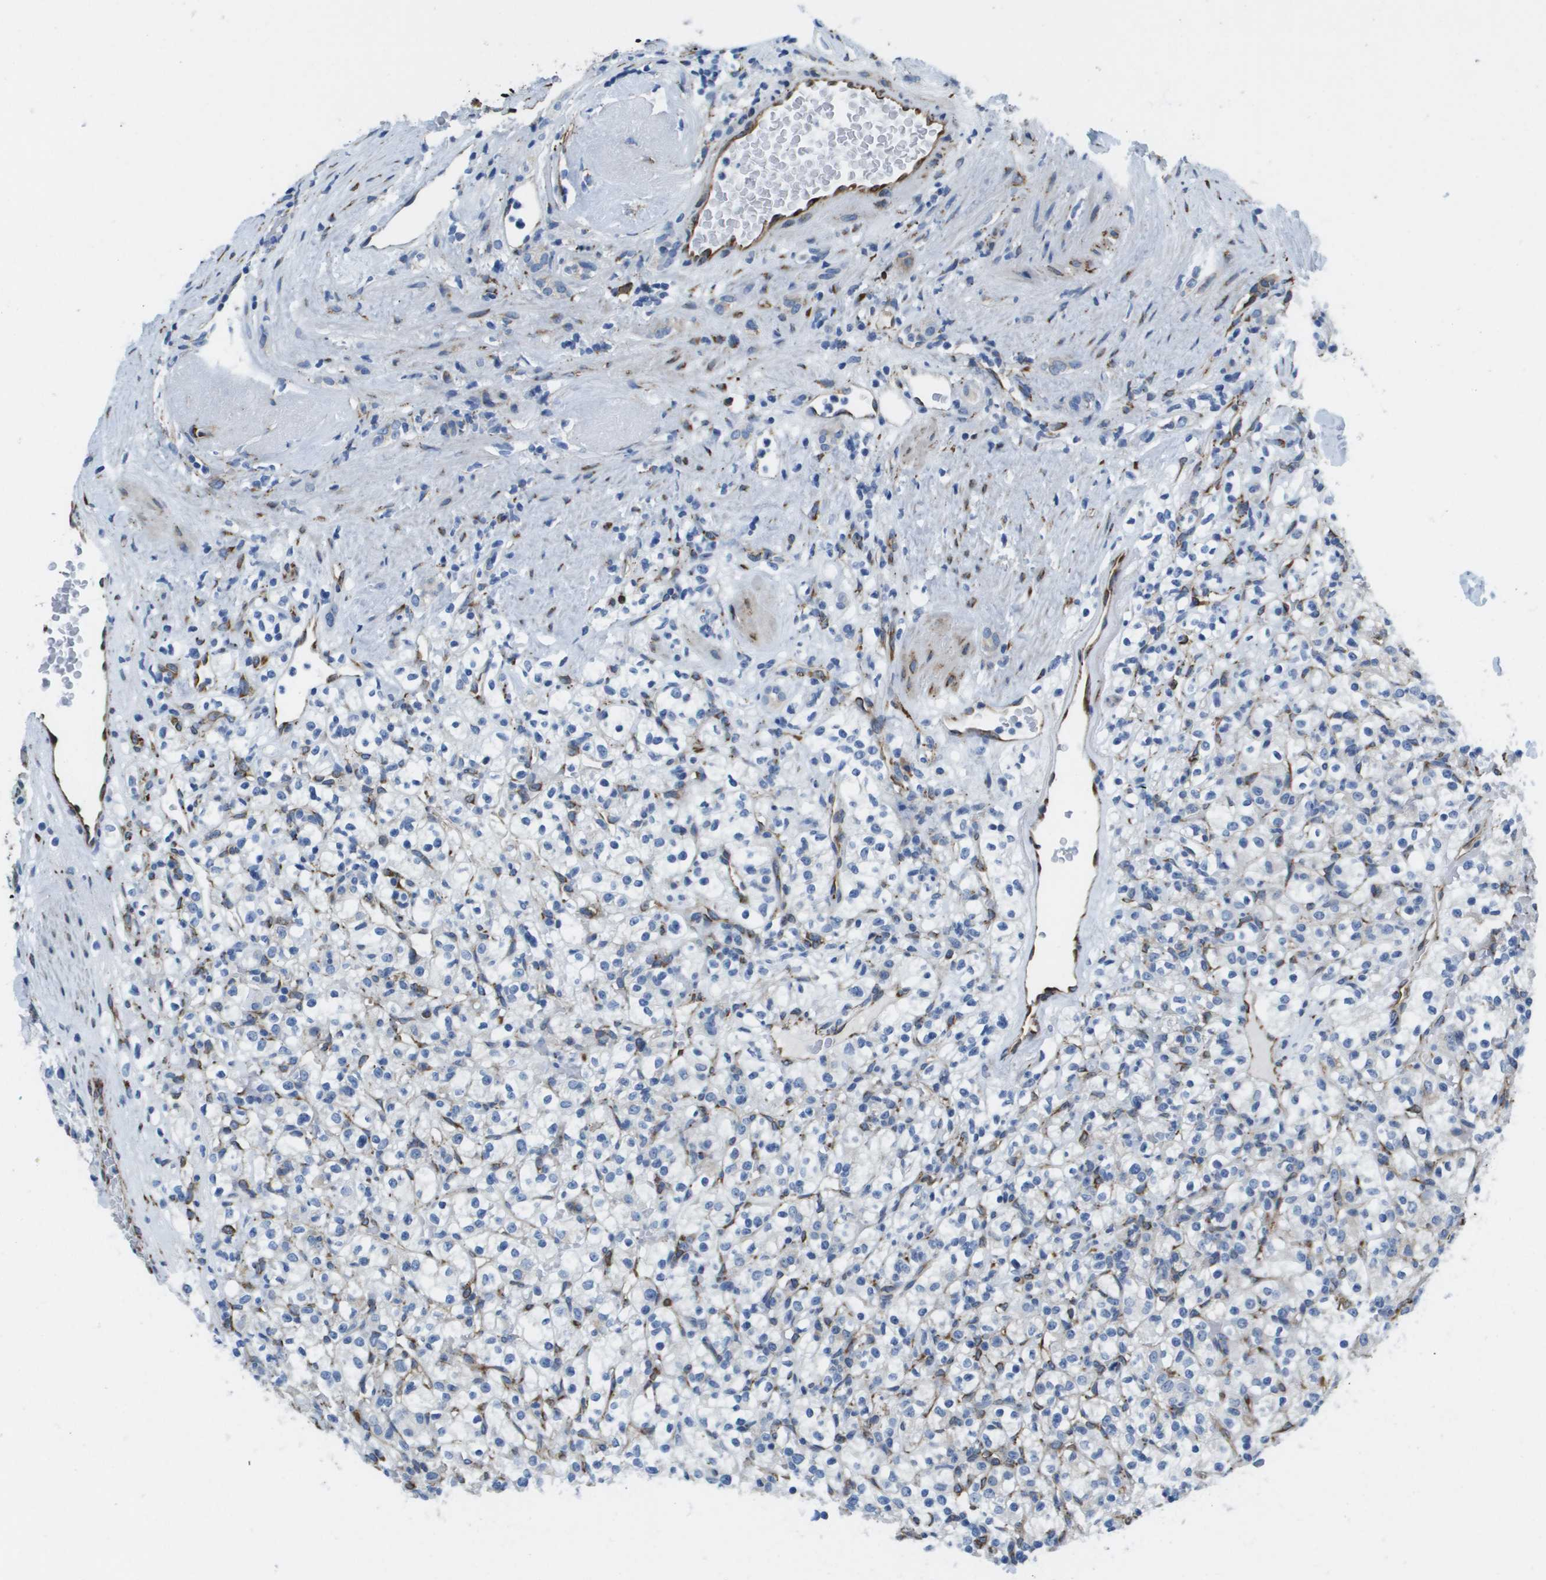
{"staining": {"intensity": "negative", "quantity": "none", "location": "none"}, "tissue": "renal cancer", "cell_type": "Tumor cells", "image_type": "cancer", "snomed": [{"axis": "morphology", "description": "Normal tissue, NOS"}, {"axis": "morphology", "description": "Adenocarcinoma, NOS"}, {"axis": "topography", "description": "Kidney"}], "caption": "This is an immunohistochemistry (IHC) histopathology image of human adenocarcinoma (renal). There is no staining in tumor cells.", "gene": "ST3GAL2", "patient": {"sex": "female", "age": 72}}